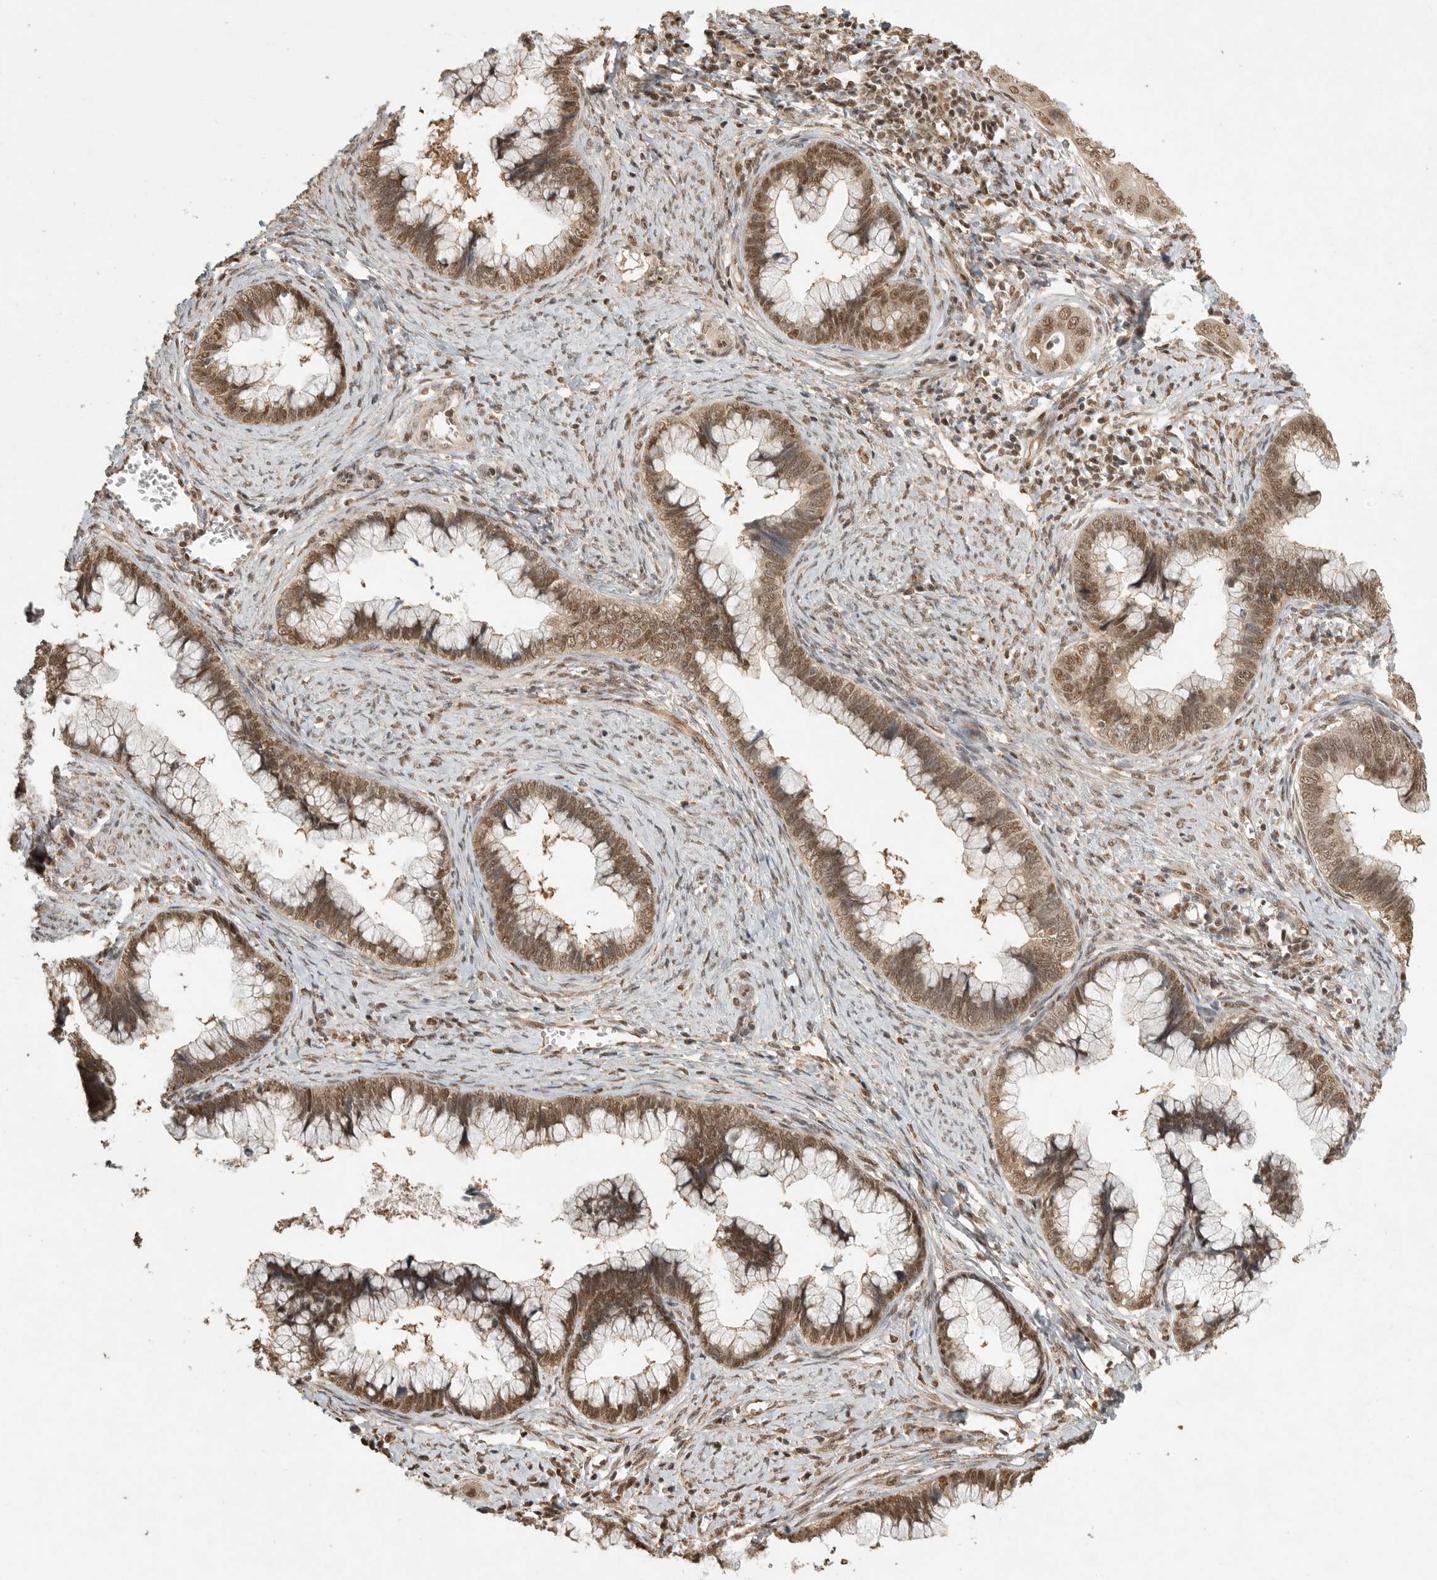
{"staining": {"intensity": "moderate", "quantity": ">75%", "location": "cytoplasmic/membranous,nuclear"}, "tissue": "cervical cancer", "cell_type": "Tumor cells", "image_type": "cancer", "snomed": [{"axis": "morphology", "description": "Adenocarcinoma, NOS"}, {"axis": "topography", "description": "Cervix"}], "caption": "Immunohistochemistry (IHC) image of neoplastic tissue: cervical adenocarcinoma stained using immunohistochemistry (IHC) exhibits medium levels of moderate protein expression localized specifically in the cytoplasmic/membranous and nuclear of tumor cells, appearing as a cytoplasmic/membranous and nuclear brown color.", "gene": "DFFA", "patient": {"sex": "female", "age": 44}}